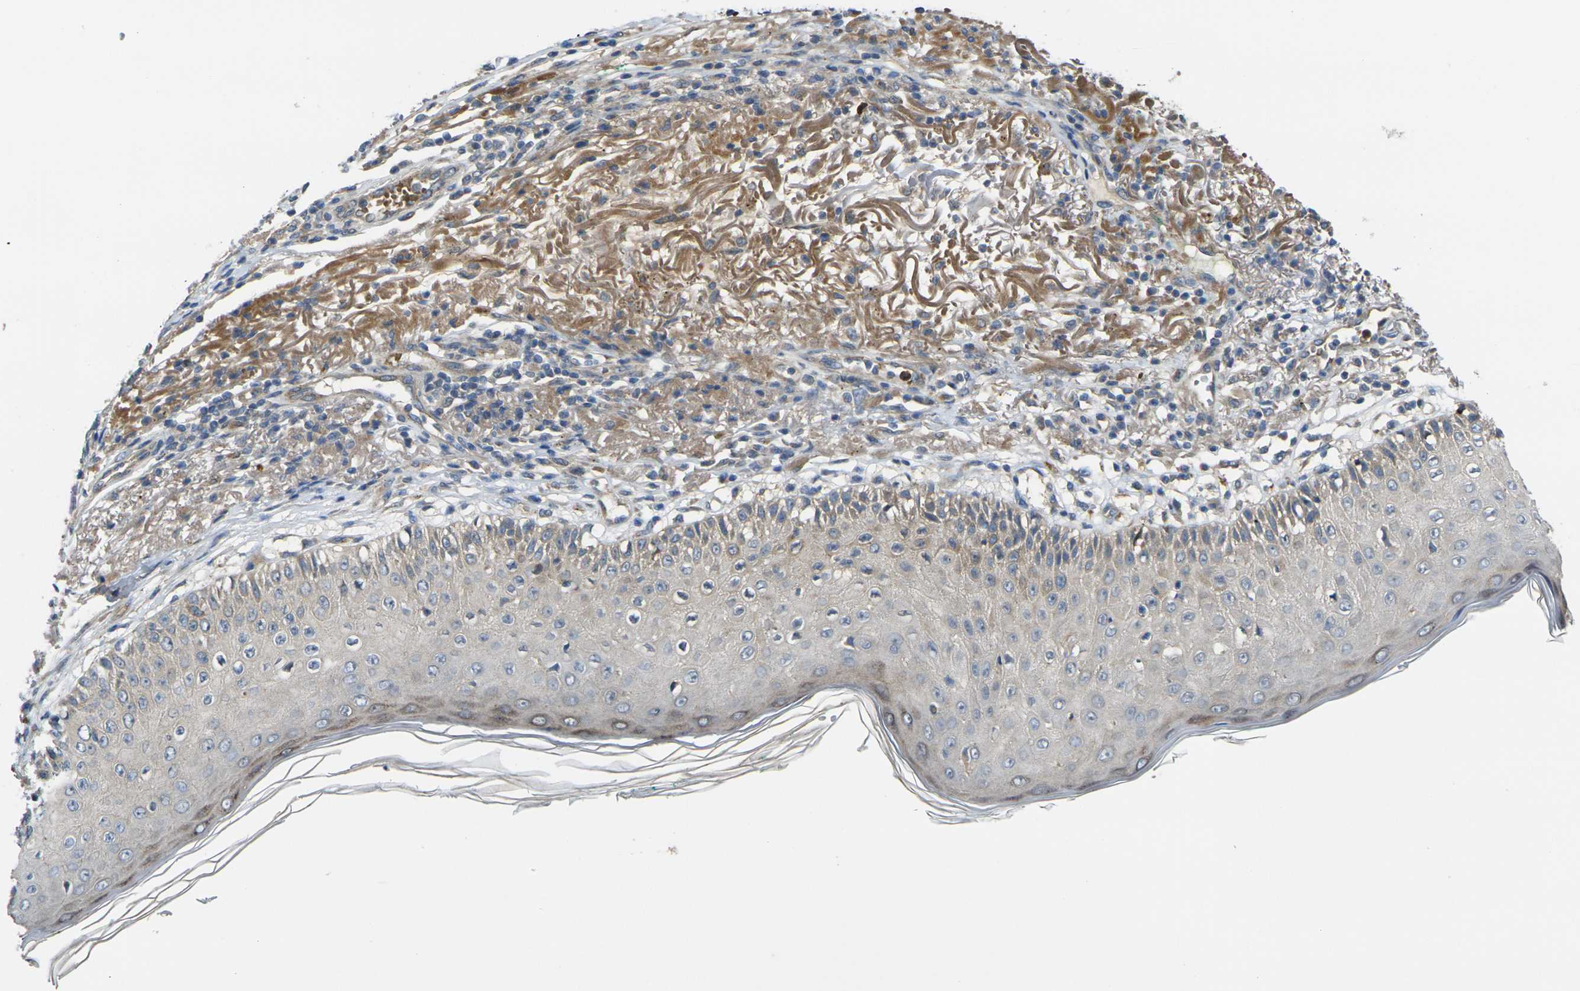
{"staining": {"intensity": "weak", "quantity": ">75%", "location": "cytoplasmic/membranous"}, "tissue": "melanoma", "cell_type": "Tumor cells", "image_type": "cancer", "snomed": [{"axis": "morphology", "description": "Necrosis, NOS"}, {"axis": "morphology", "description": "Malignant melanoma, NOS"}, {"axis": "topography", "description": "Skin"}], "caption": "Tumor cells reveal weak cytoplasmic/membranous staining in about >75% of cells in malignant melanoma.", "gene": "GNA12", "patient": {"sex": "female", "age": 87}}